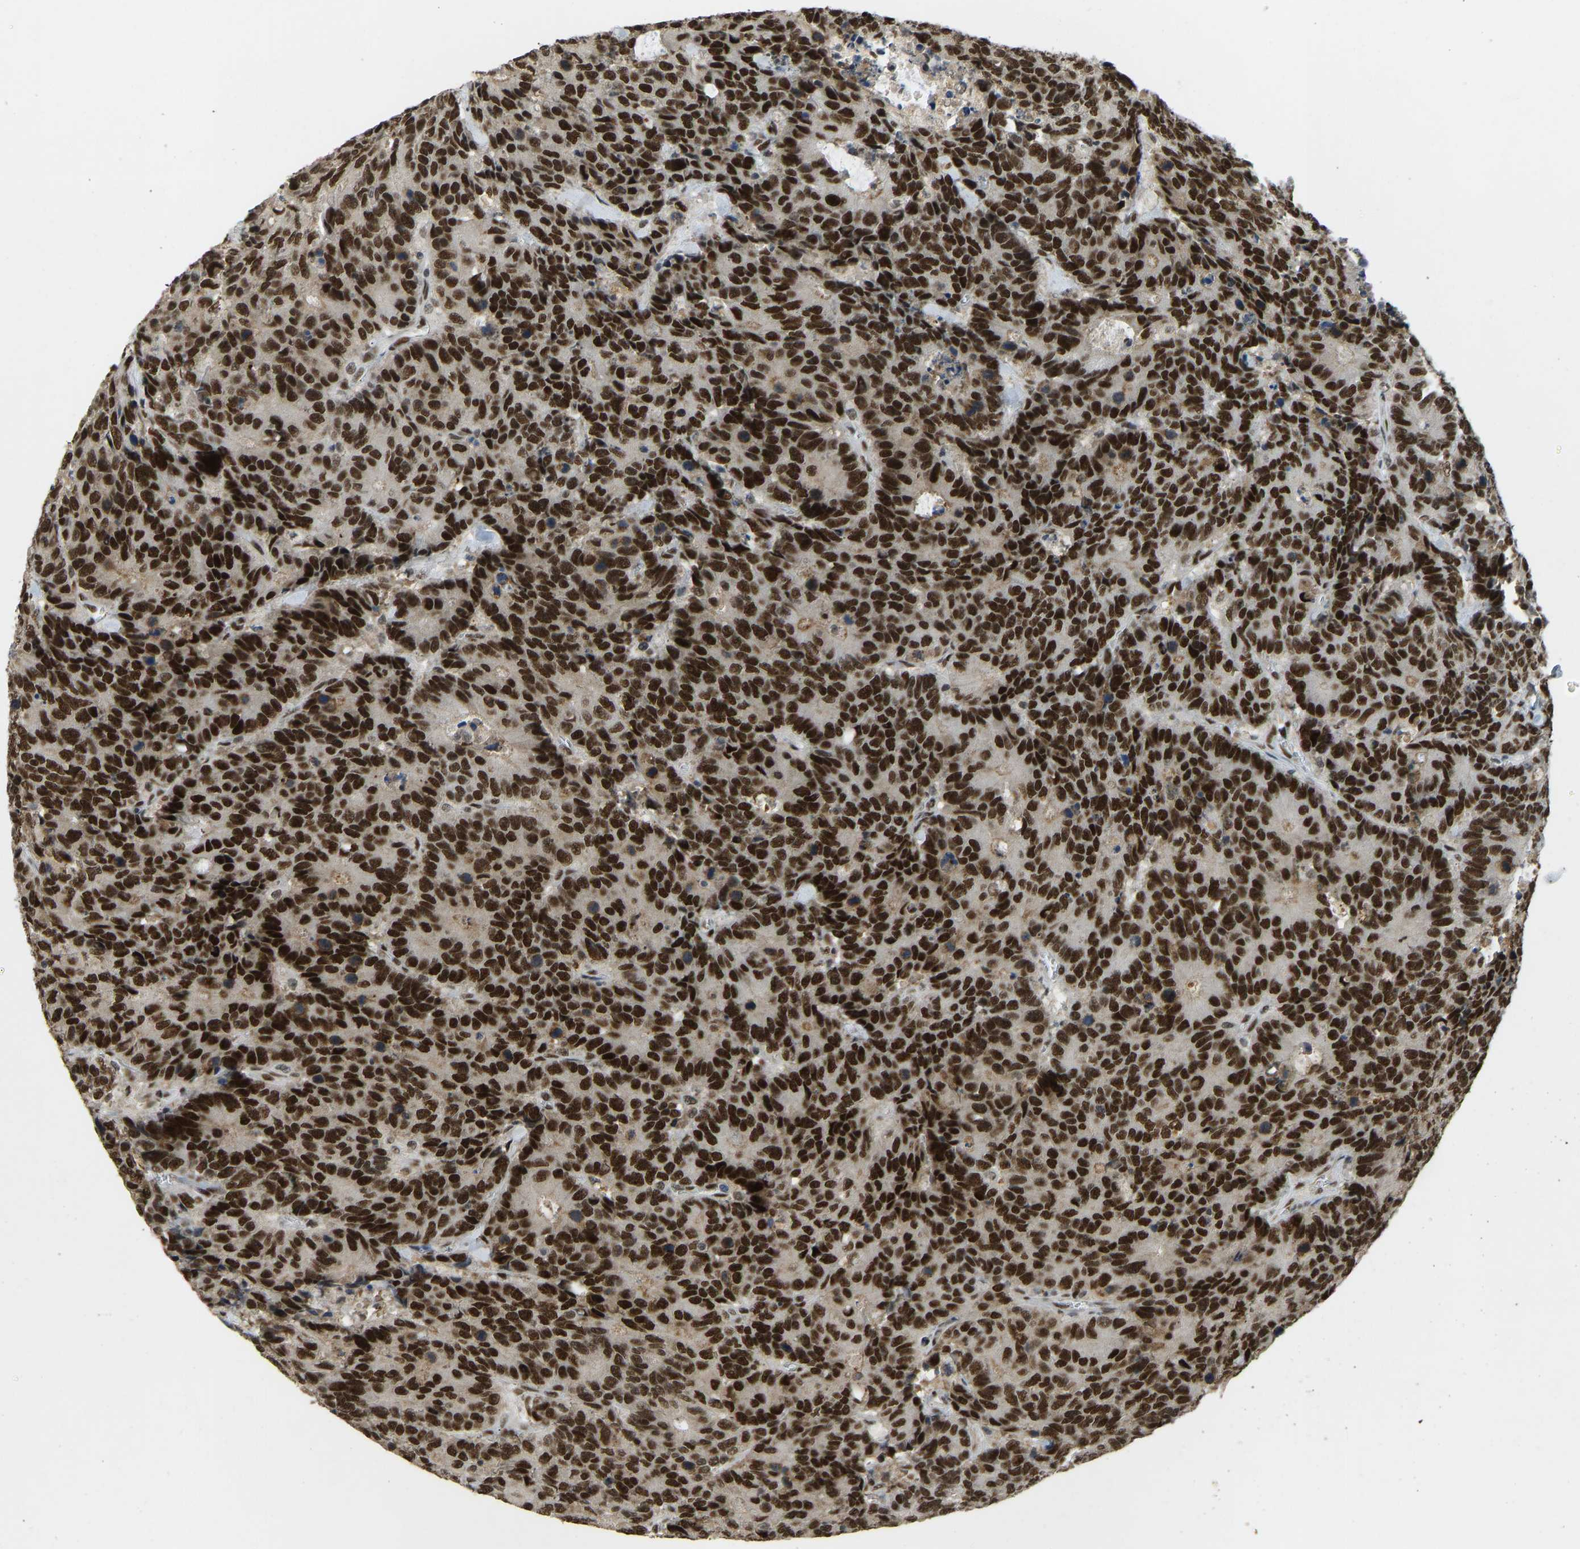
{"staining": {"intensity": "strong", "quantity": ">75%", "location": "nuclear"}, "tissue": "colorectal cancer", "cell_type": "Tumor cells", "image_type": "cancer", "snomed": [{"axis": "morphology", "description": "Adenocarcinoma, NOS"}, {"axis": "topography", "description": "Colon"}], "caption": "Brown immunohistochemical staining in colorectal cancer (adenocarcinoma) shows strong nuclear expression in about >75% of tumor cells.", "gene": "FOXK1", "patient": {"sex": "female", "age": 86}}